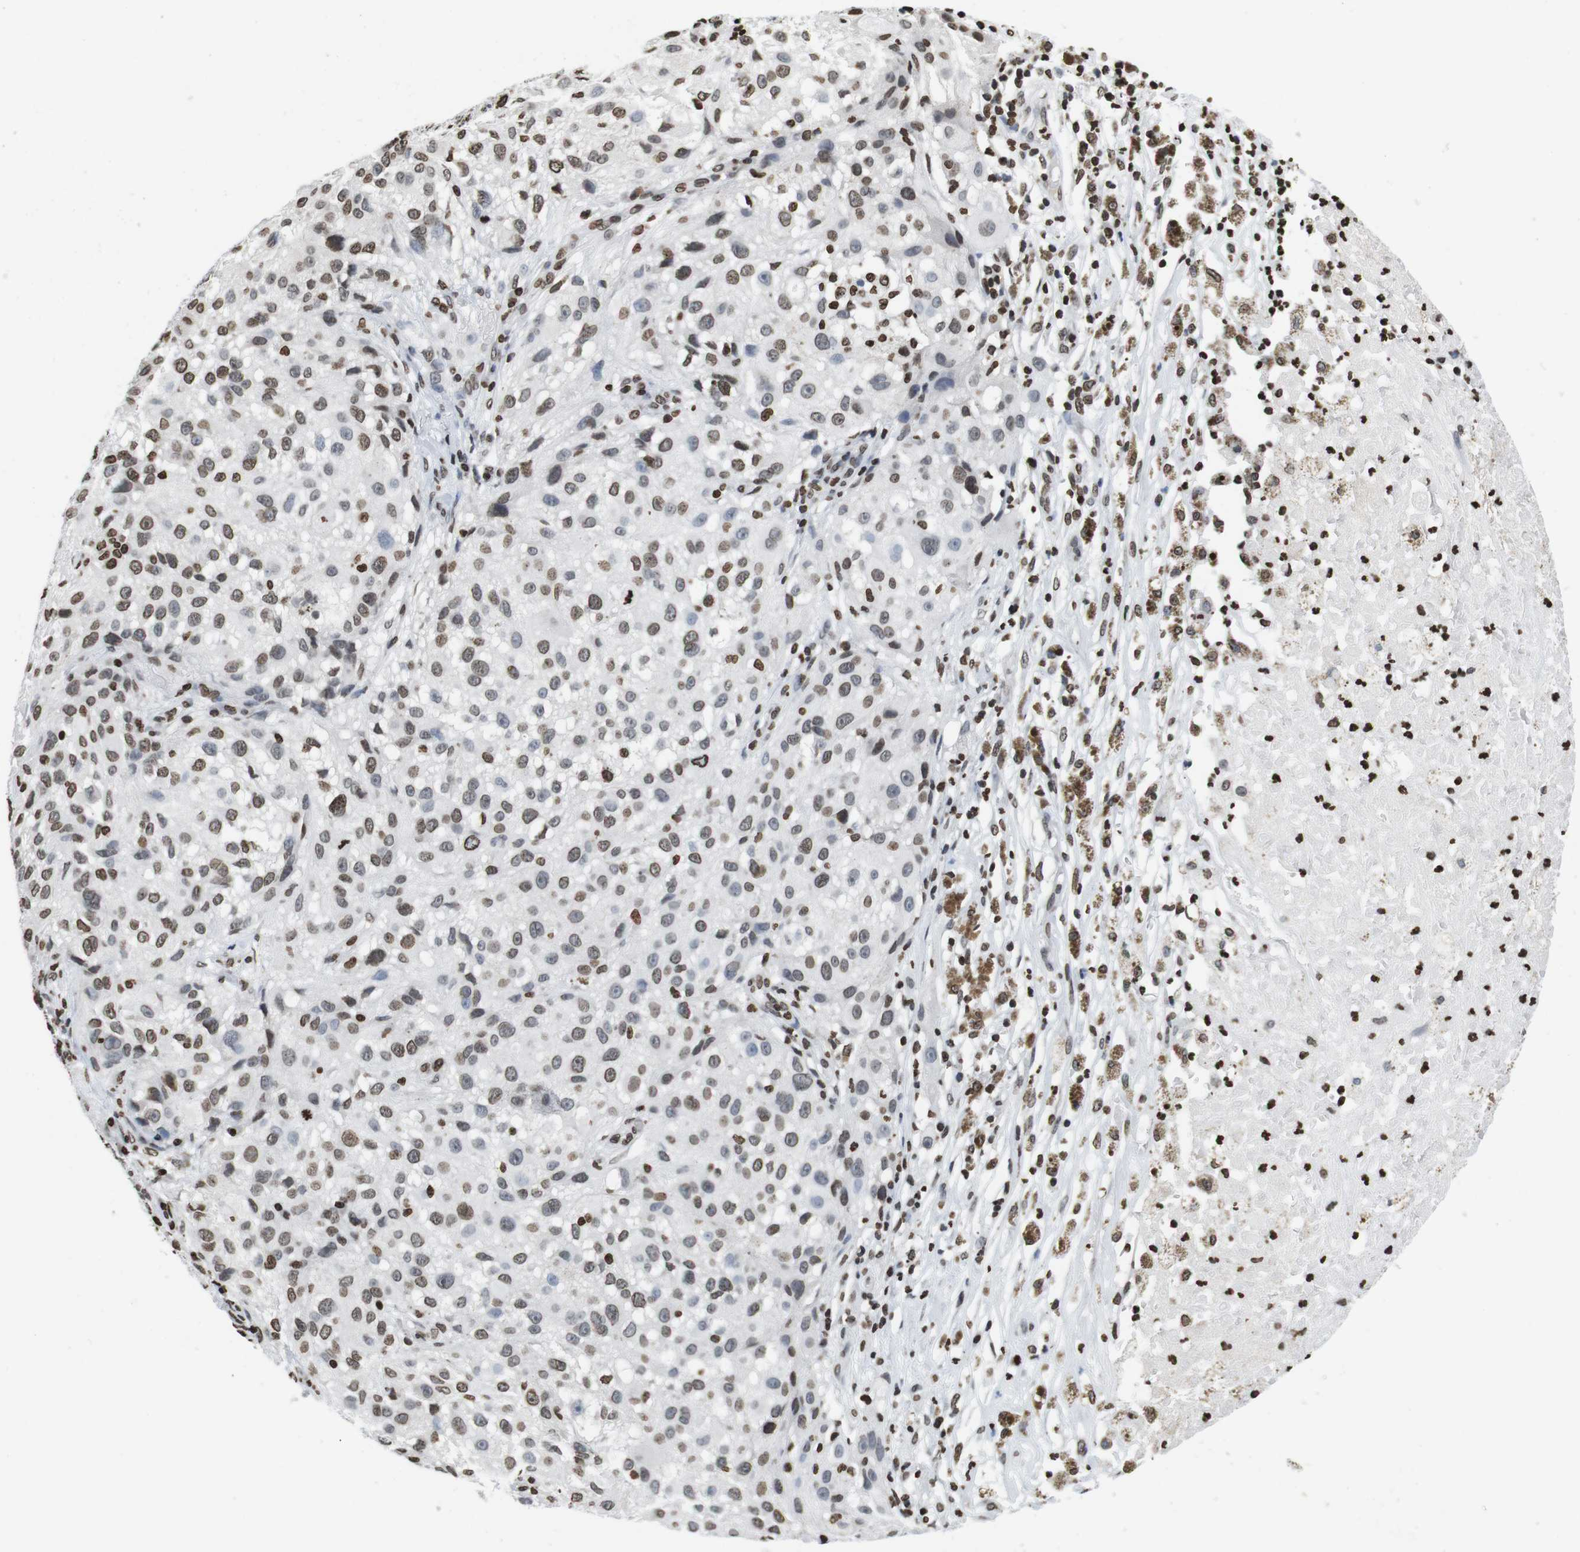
{"staining": {"intensity": "weak", "quantity": ">75%", "location": "nuclear"}, "tissue": "melanoma", "cell_type": "Tumor cells", "image_type": "cancer", "snomed": [{"axis": "morphology", "description": "Necrosis, NOS"}, {"axis": "morphology", "description": "Malignant melanoma, NOS"}, {"axis": "topography", "description": "Skin"}], "caption": "This is an image of IHC staining of malignant melanoma, which shows weak positivity in the nuclear of tumor cells.", "gene": "BSX", "patient": {"sex": "female", "age": 87}}